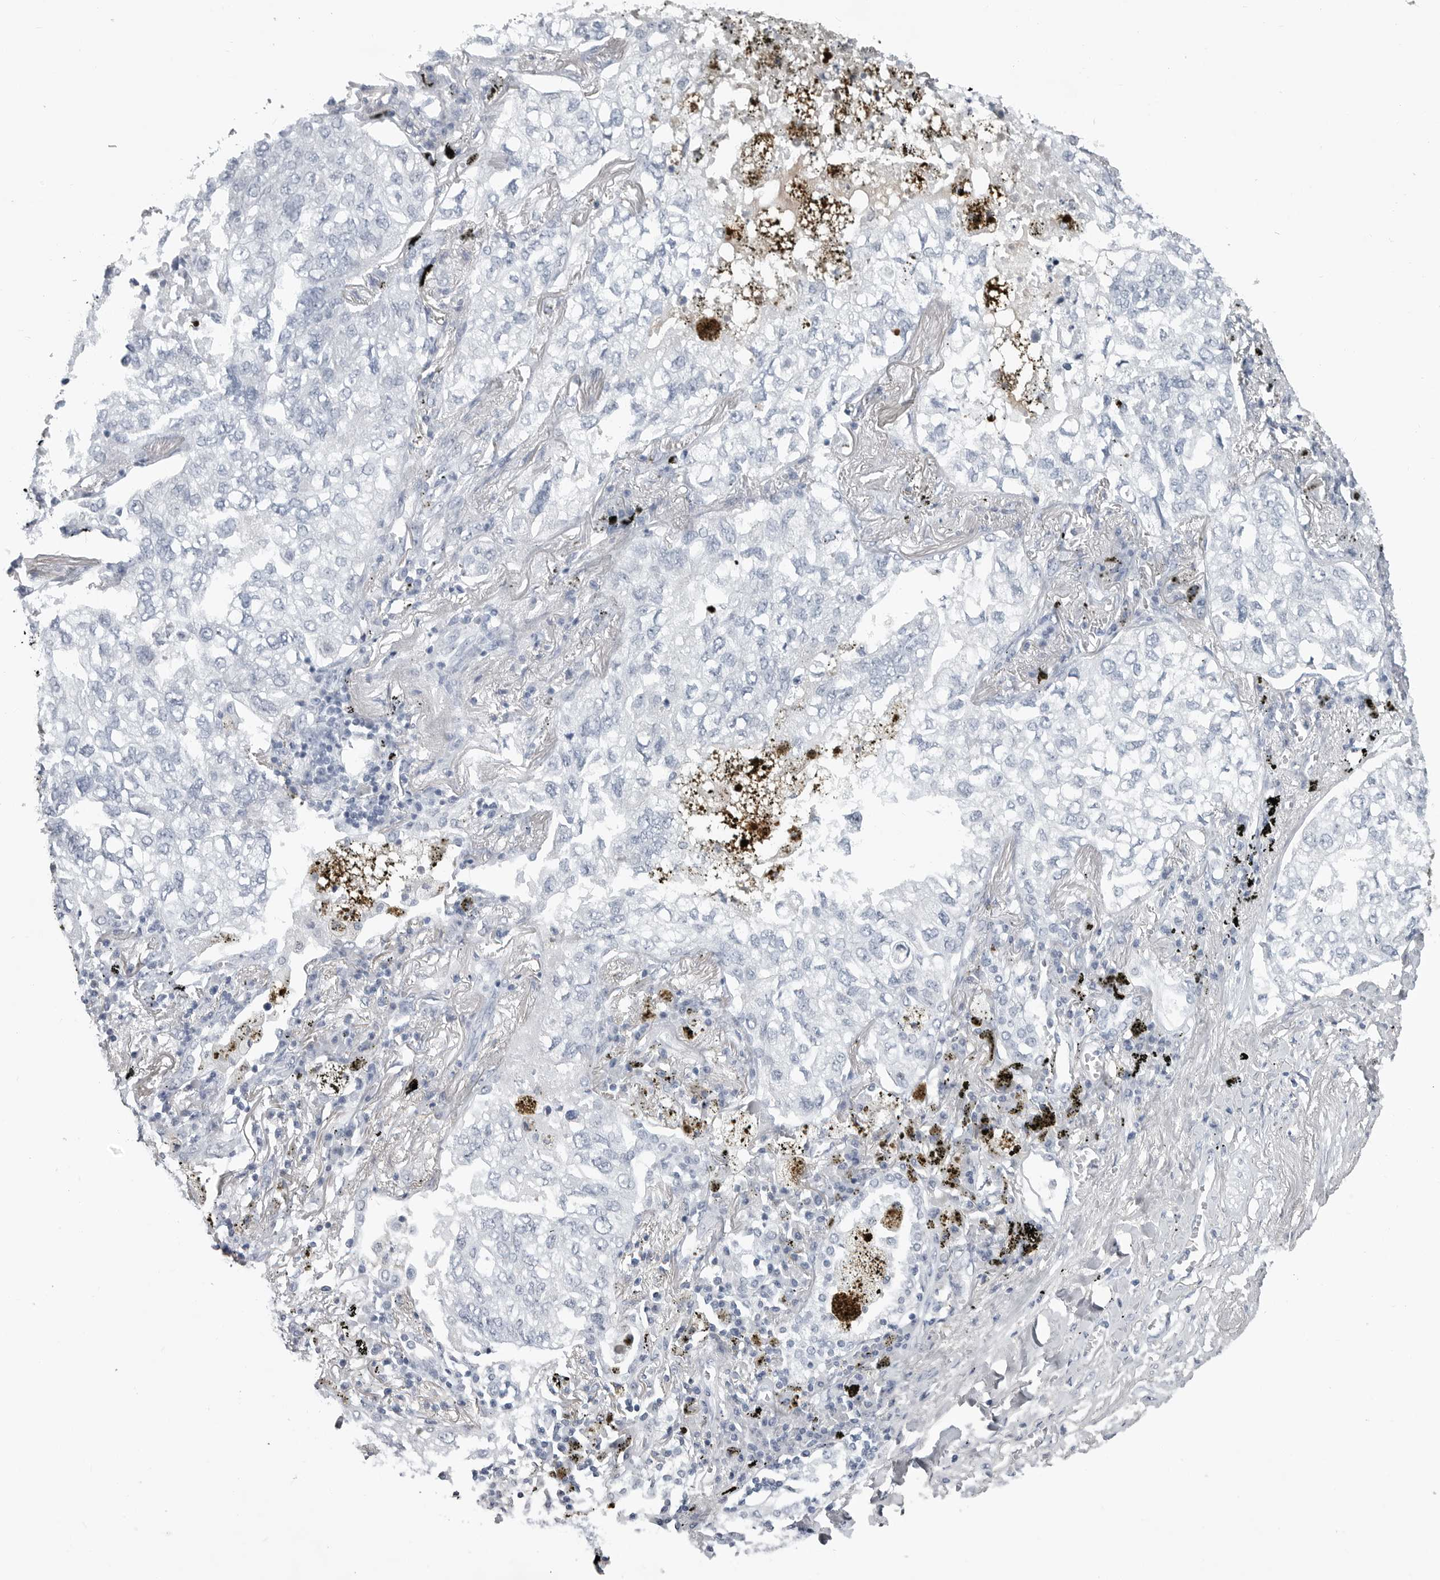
{"staining": {"intensity": "negative", "quantity": "none", "location": "none"}, "tissue": "lung cancer", "cell_type": "Tumor cells", "image_type": "cancer", "snomed": [{"axis": "morphology", "description": "Adenocarcinoma, NOS"}, {"axis": "topography", "description": "Lung"}], "caption": "The immunohistochemistry (IHC) image has no significant staining in tumor cells of lung cancer (adenocarcinoma) tissue. (DAB immunohistochemistry (IHC), high magnification).", "gene": "AMPD1", "patient": {"sex": "male", "age": 65}}